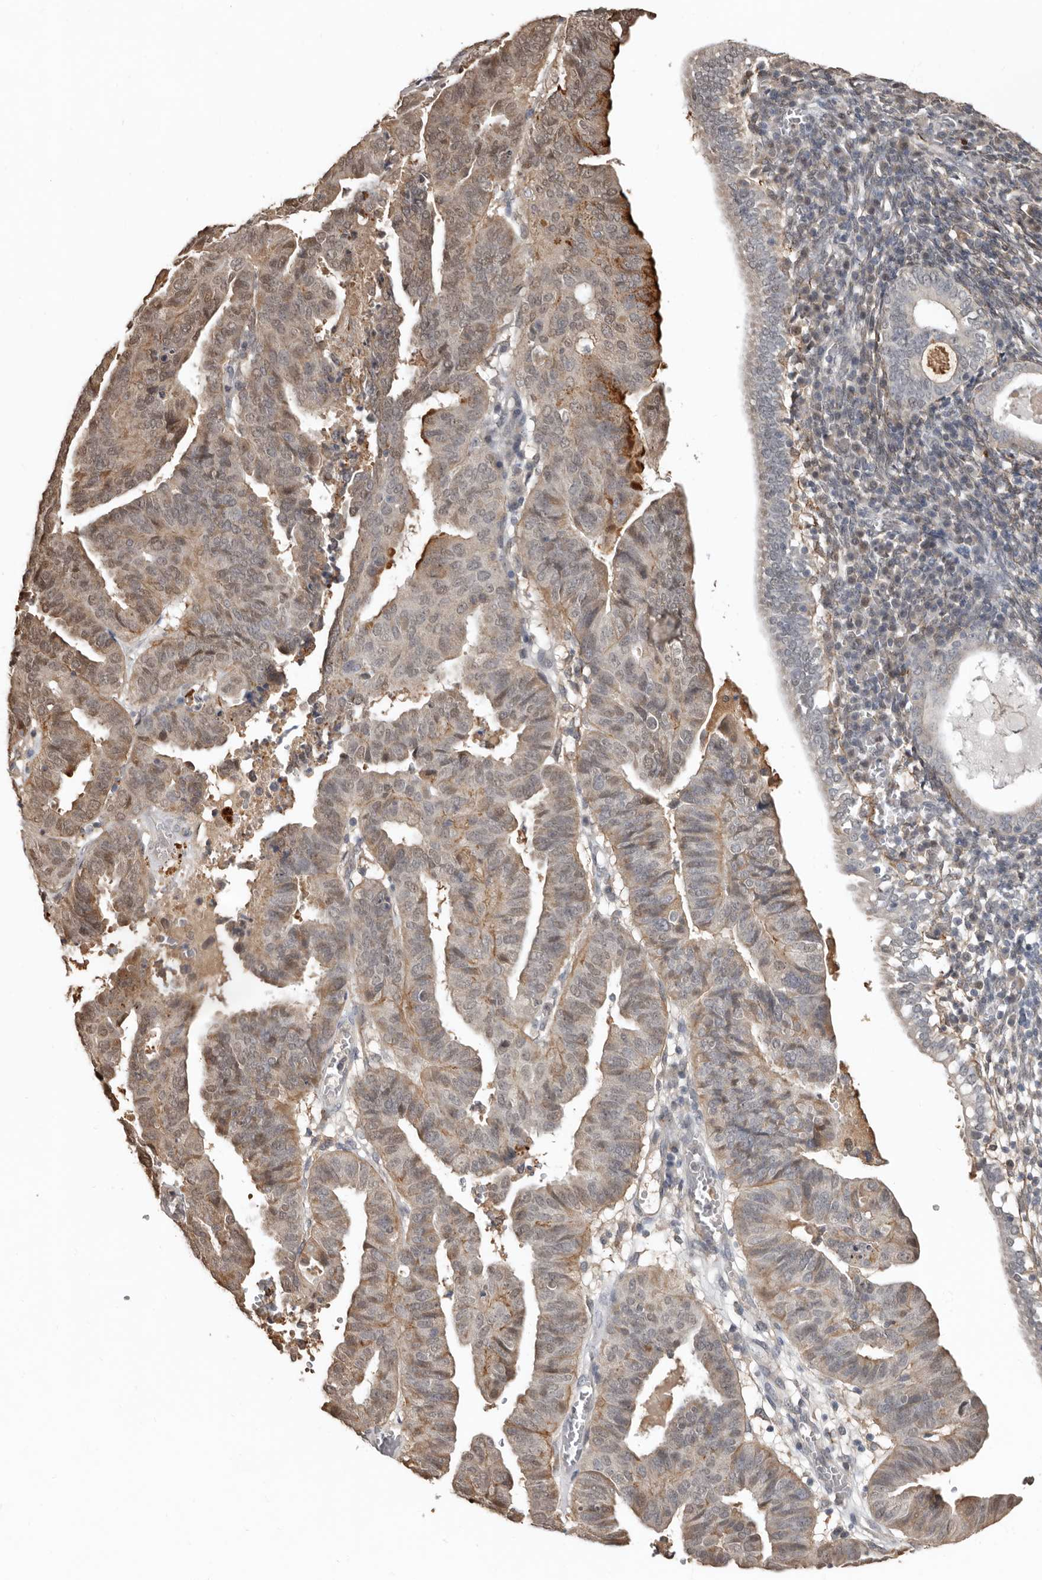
{"staining": {"intensity": "strong", "quantity": "<25%", "location": "cytoplasmic/membranous,nuclear"}, "tissue": "endometrial cancer", "cell_type": "Tumor cells", "image_type": "cancer", "snomed": [{"axis": "morphology", "description": "Adenocarcinoma, NOS"}, {"axis": "topography", "description": "Uterus"}], "caption": "This is an image of IHC staining of adenocarcinoma (endometrial), which shows strong positivity in the cytoplasmic/membranous and nuclear of tumor cells.", "gene": "LRGUK", "patient": {"sex": "female", "age": 77}}